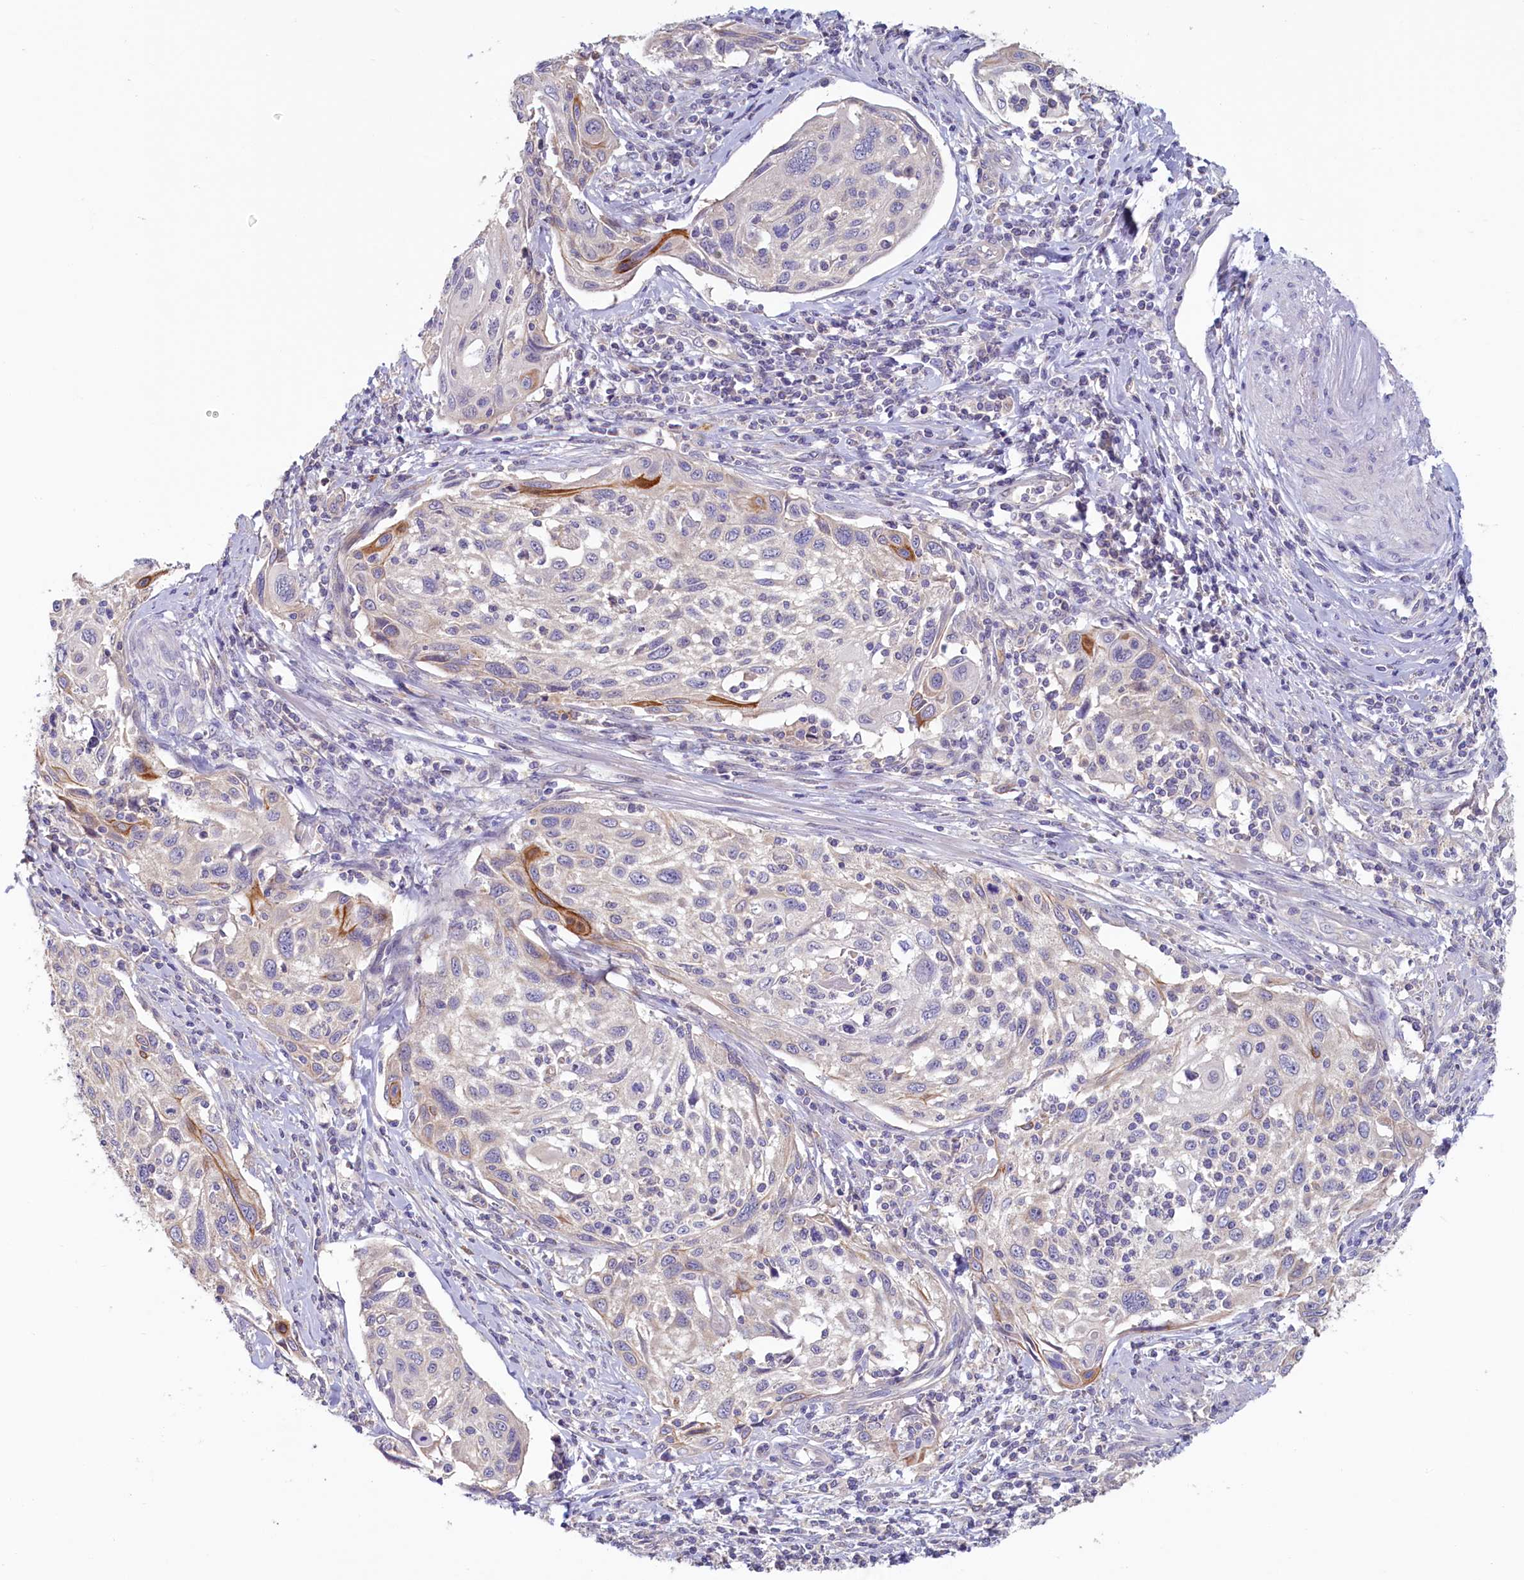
{"staining": {"intensity": "moderate", "quantity": "<25%", "location": "cytoplasmic/membranous"}, "tissue": "cervical cancer", "cell_type": "Tumor cells", "image_type": "cancer", "snomed": [{"axis": "morphology", "description": "Squamous cell carcinoma, NOS"}, {"axis": "topography", "description": "Cervix"}], "caption": "Human cervical cancer stained for a protein (brown) reveals moderate cytoplasmic/membranous positive positivity in about <25% of tumor cells.", "gene": "PDE6D", "patient": {"sex": "female", "age": 70}}